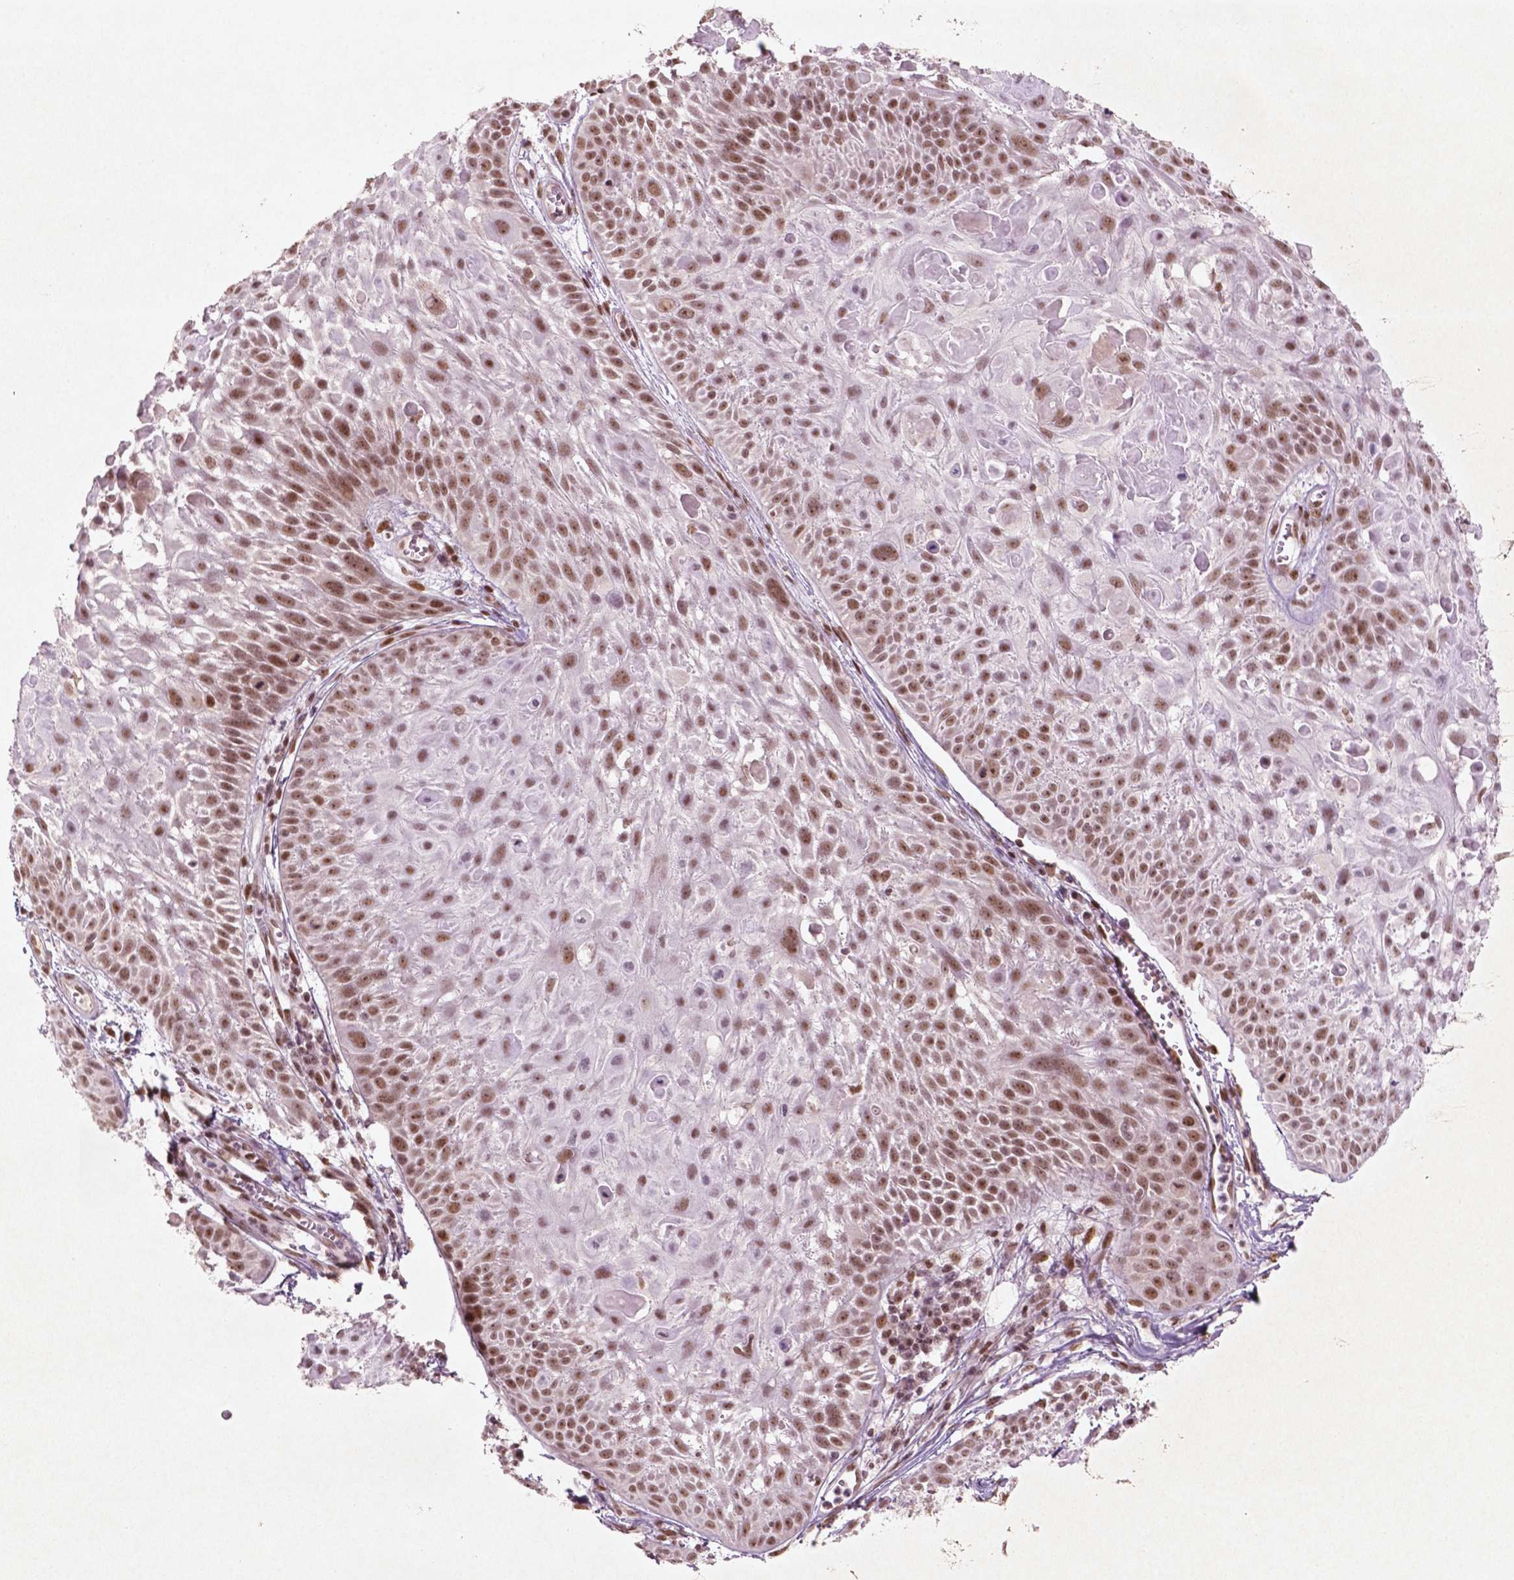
{"staining": {"intensity": "moderate", "quantity": ">75%", "location": "nuclear"}, "tissue": "skin cancer", "cell_type": "Tumor cells", "image_type": "cancer", "snomed": [{"axis": "morphology", "description": "Squamous cell carcinoma, NOS"}, {"axis": "topography", "description": "Skin"}, {"axis": "topography", "description": "Anal"}], "caption": "A brown stain shows moderate nuclear positivity of a protein in skin cancer tumor cells.", "gene": "HMG20B", "patient": {"sex": "female", "age": 75}}